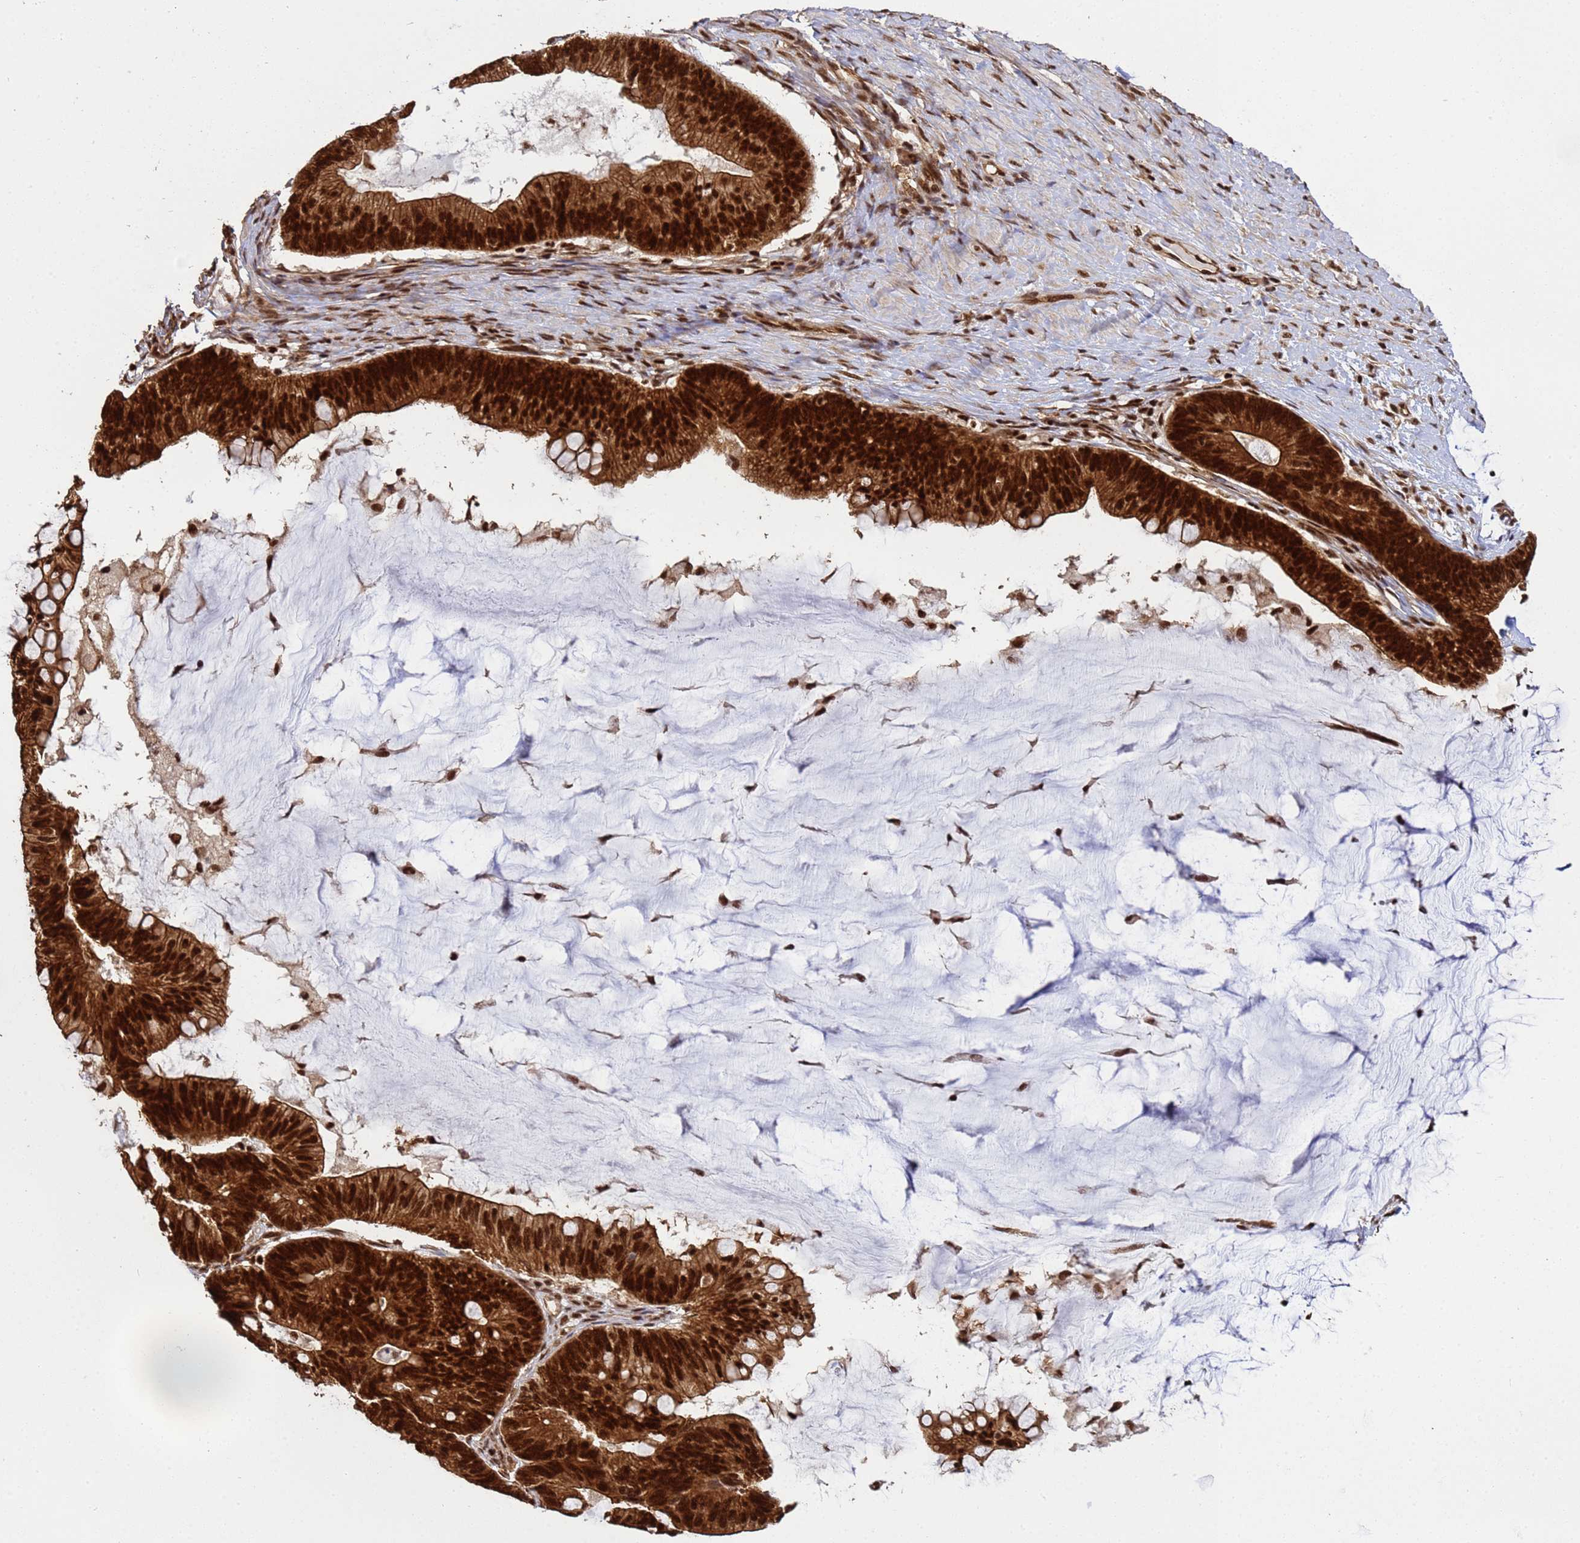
{"staining": {"intensity": "strong", "quantity": ">75%", "location": "cytoplasmic/membranous,nuclear"}, "tissue": "ovarian cancer", "cell_type": "Tumor cells", "image_type": "cancer", "snomed": [{"axis": "morphology", "description": "Cystadenocarcinoma, mucinous, NOS"}, {"axis": "topography", "description": "Ovary"}], "caption": "There is high levels of strong cytoplasmic/membranous and nuclear expression in tumor cells of ovarian cancer (mucinous cystadenocarcinoma), as demonstrated by immunohistochemical staining (brown color).", "gene": "SYF2", "patient": {"sex": "female", "age": 61}}